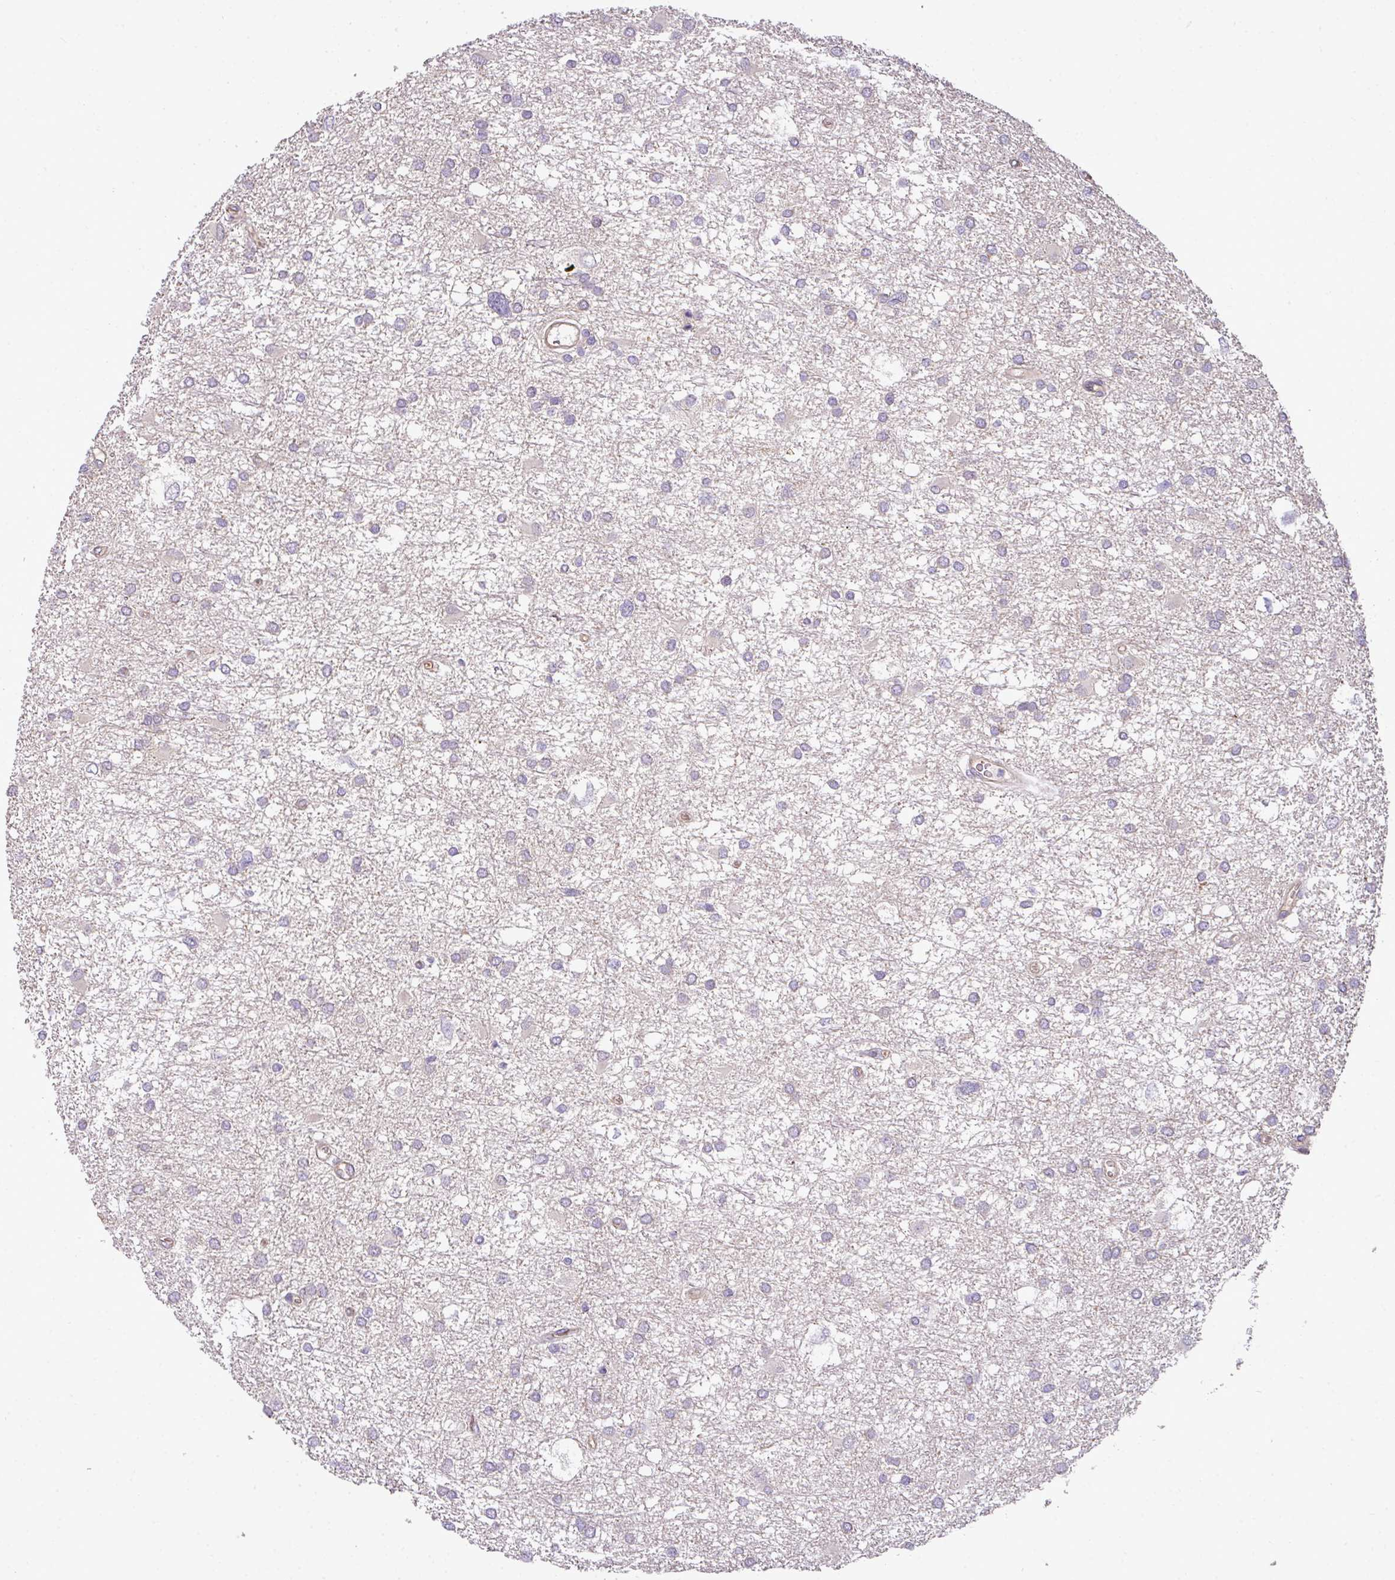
{"staining": {"intensity": "negative", "quantity": "none", "location": "none"}, "tissue": "glioma", "cell_type": "Tumor cells", "image_type": "cancer", "snomed": [{"axis": "morphology", "description": "Glioma, malignant, High grade"}, {"axis": "topography", "description": "Brain"}], "caption": "Tumor cells show no significant protein positivity in glioma.", "gene": "CASS4", "patient": {"sex": "male", "age": 61}}